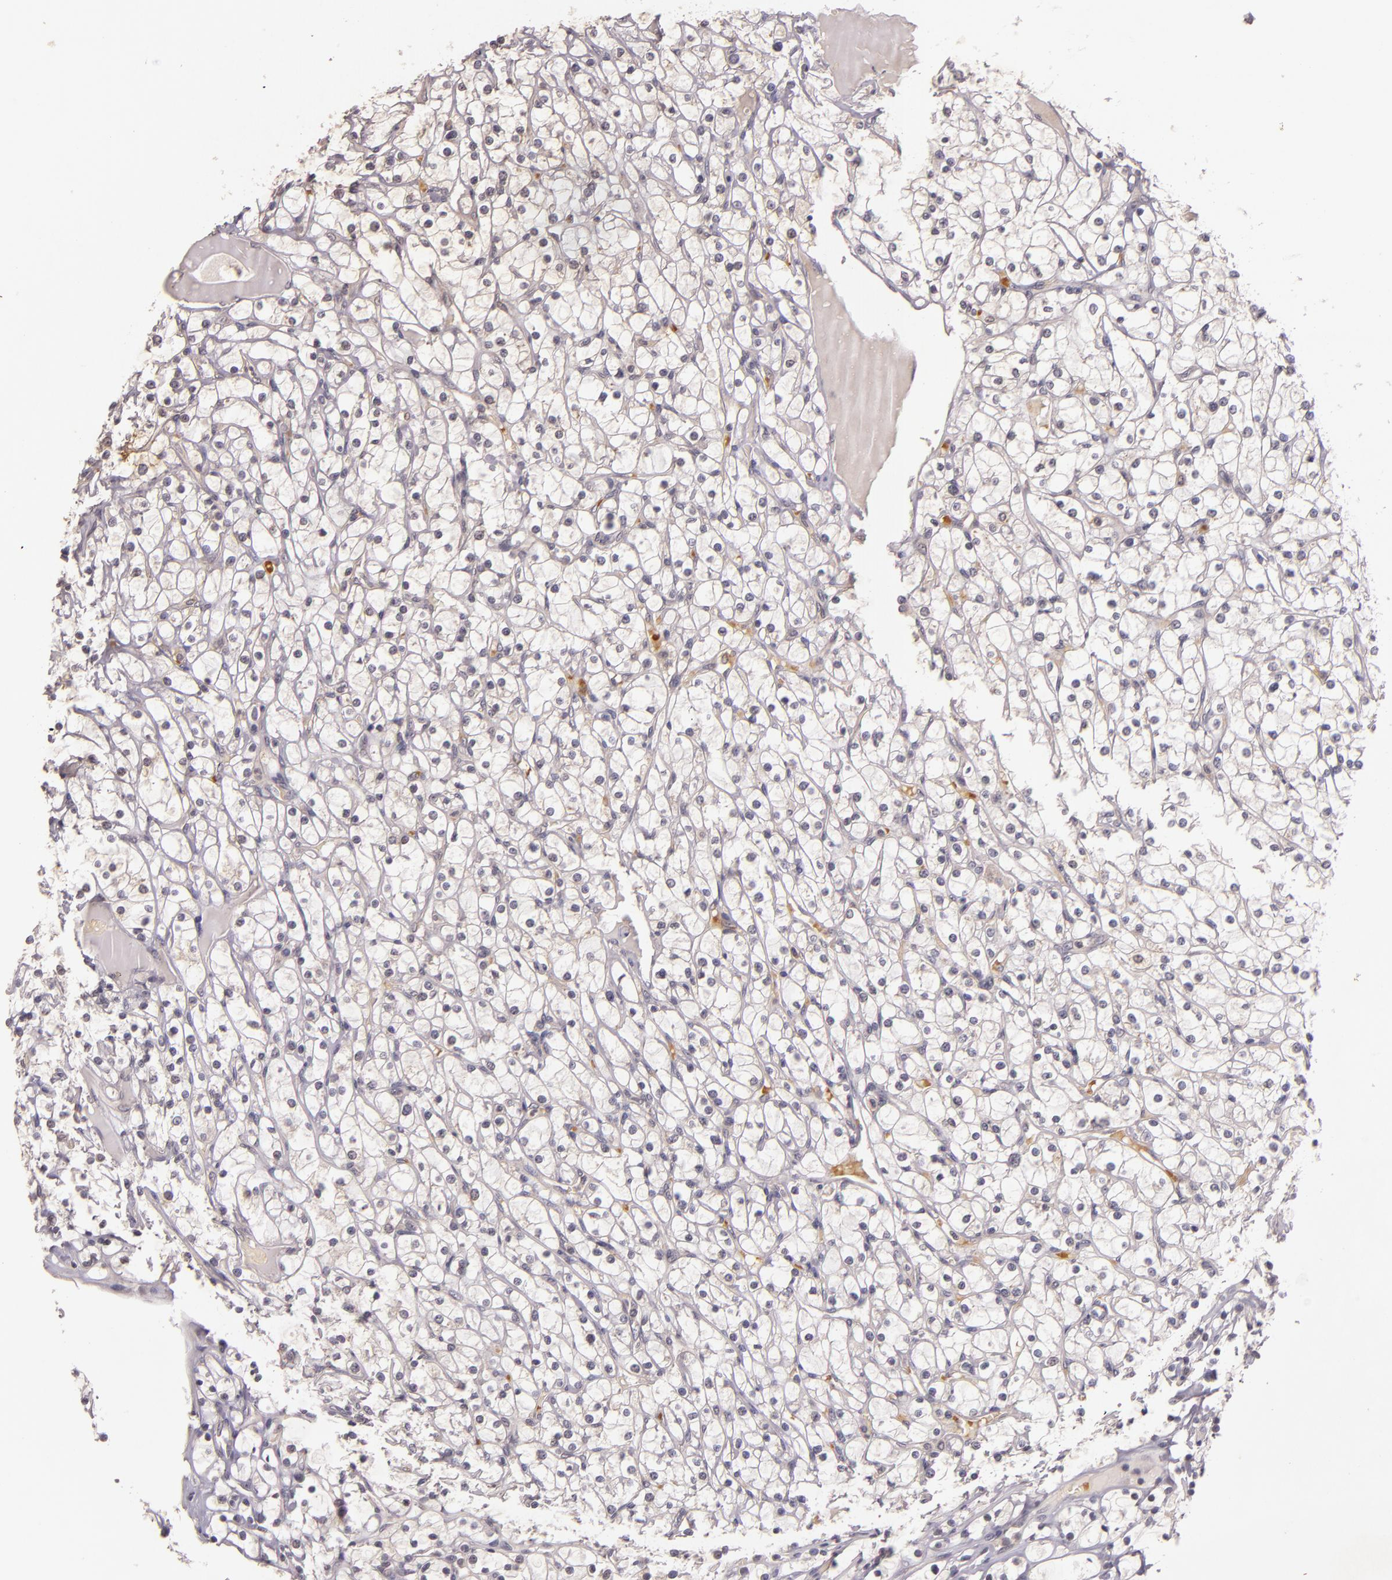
{"staining": {"intensity": "negative", "quantity": "none", "location": "none"}, "tissue": "renal cancer", "cell_type": "Tumor cells", "image_type": "cancer", "snomed": [{"axis": "morphology", "description": "Adenocarcinoma, NOS"}, {"axis": "topography", "description": "Kidney"}], "caption": "A micrograph of human renal adenocarcinoma is negative for staining in tumor cells.", "gene": "TFF1", "patient": {"sex": "female", "age": 73}}